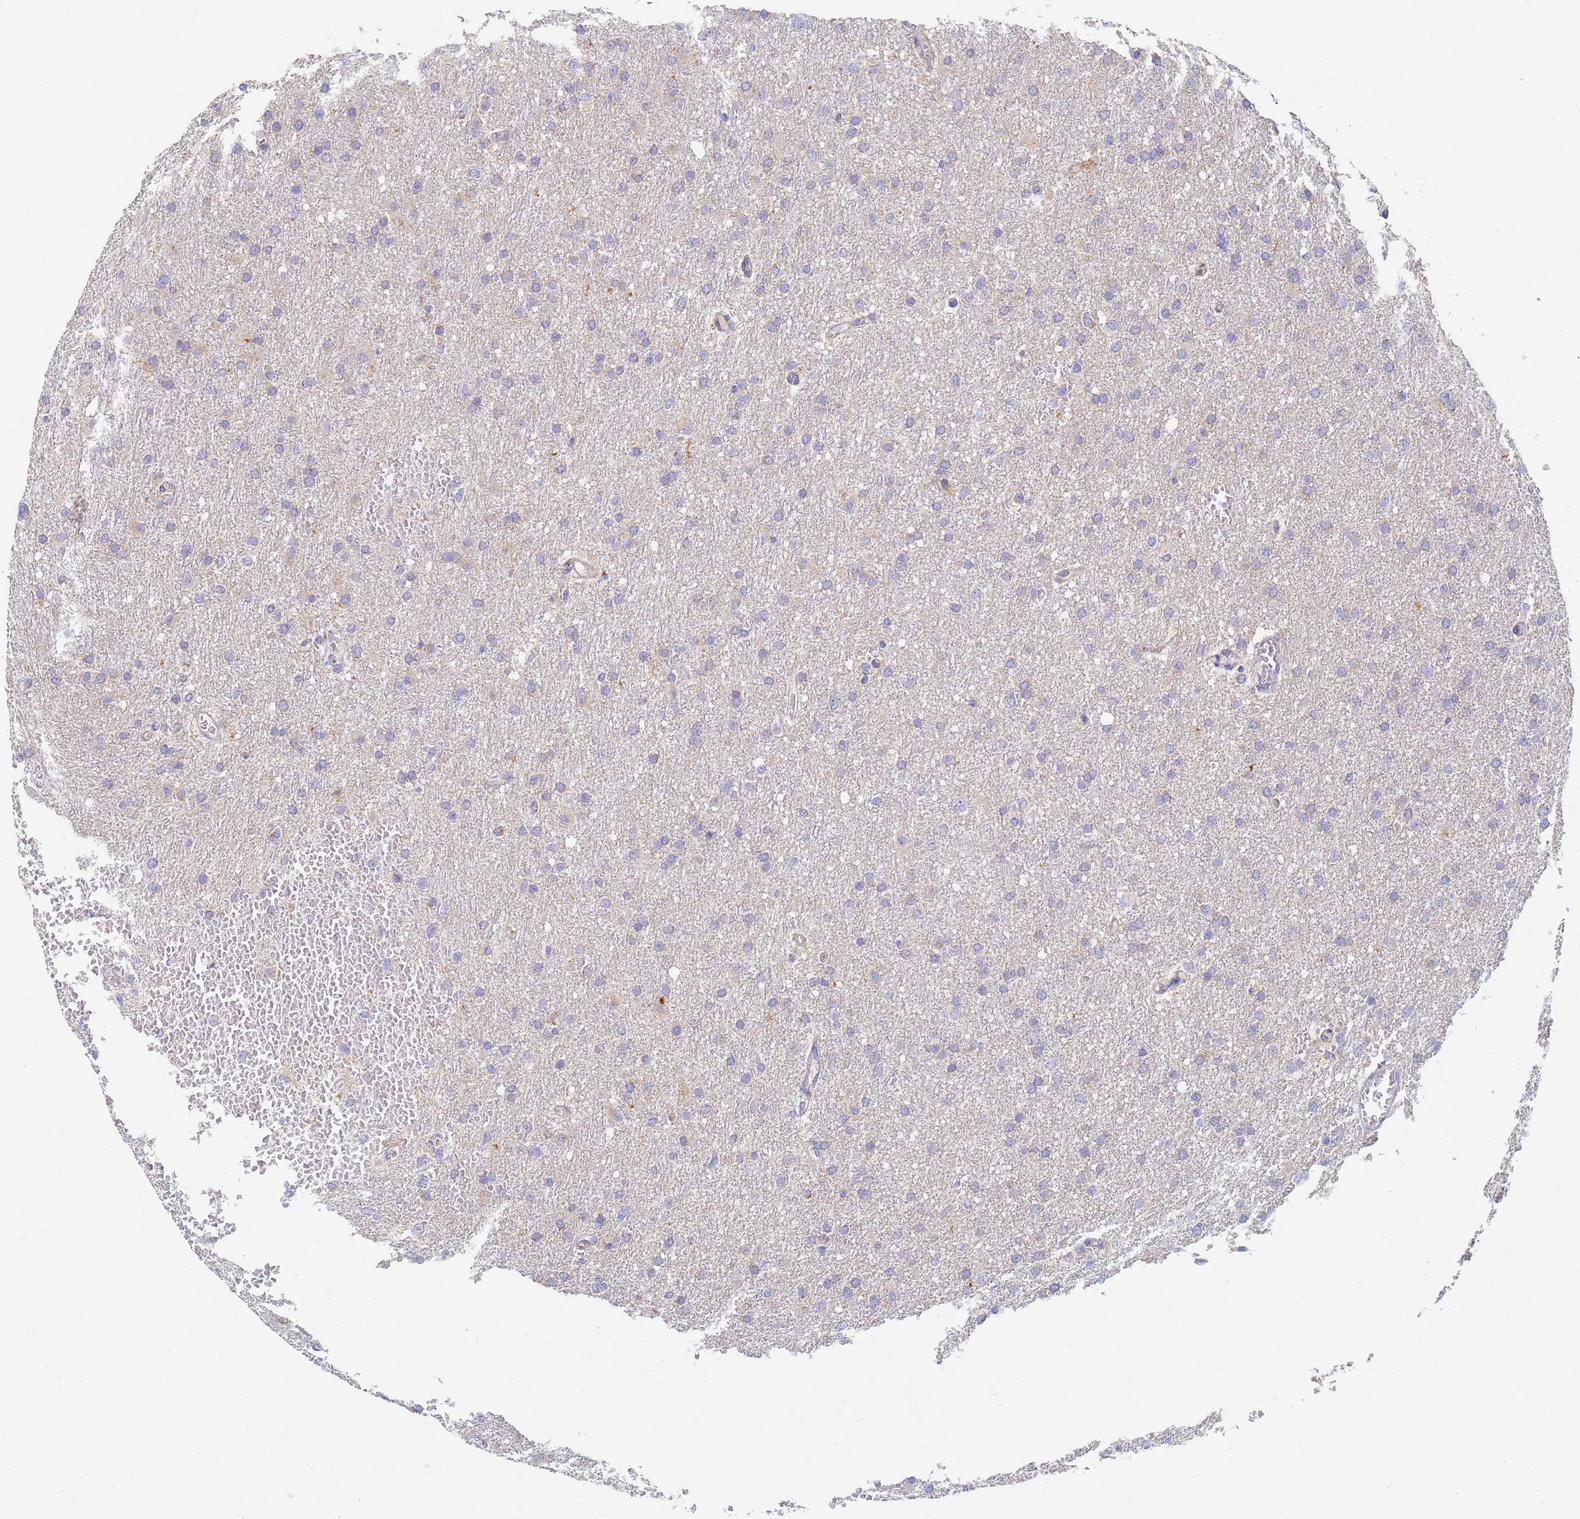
{"staining": {"intensity": "negative", "quantity": "none", "location": "none"}, "tissue": "glioma", "cell_type": "Tumor cells", "image_type": "cancer", "snomed": [{"axis": "morphology", "description": "Glioma, malignant, High grade"}, {"axis": "topography", "description": "Cerebral cortex"}], "caption": "Tumor cells are negative for protein expression in human glioma. Brightfield microscopy of IHC stained with DAB (brown) and hematoxylin (blue), captured at high magnification.", "gene": "UTP23", "patient": {"sex": "female", "age": 36}}